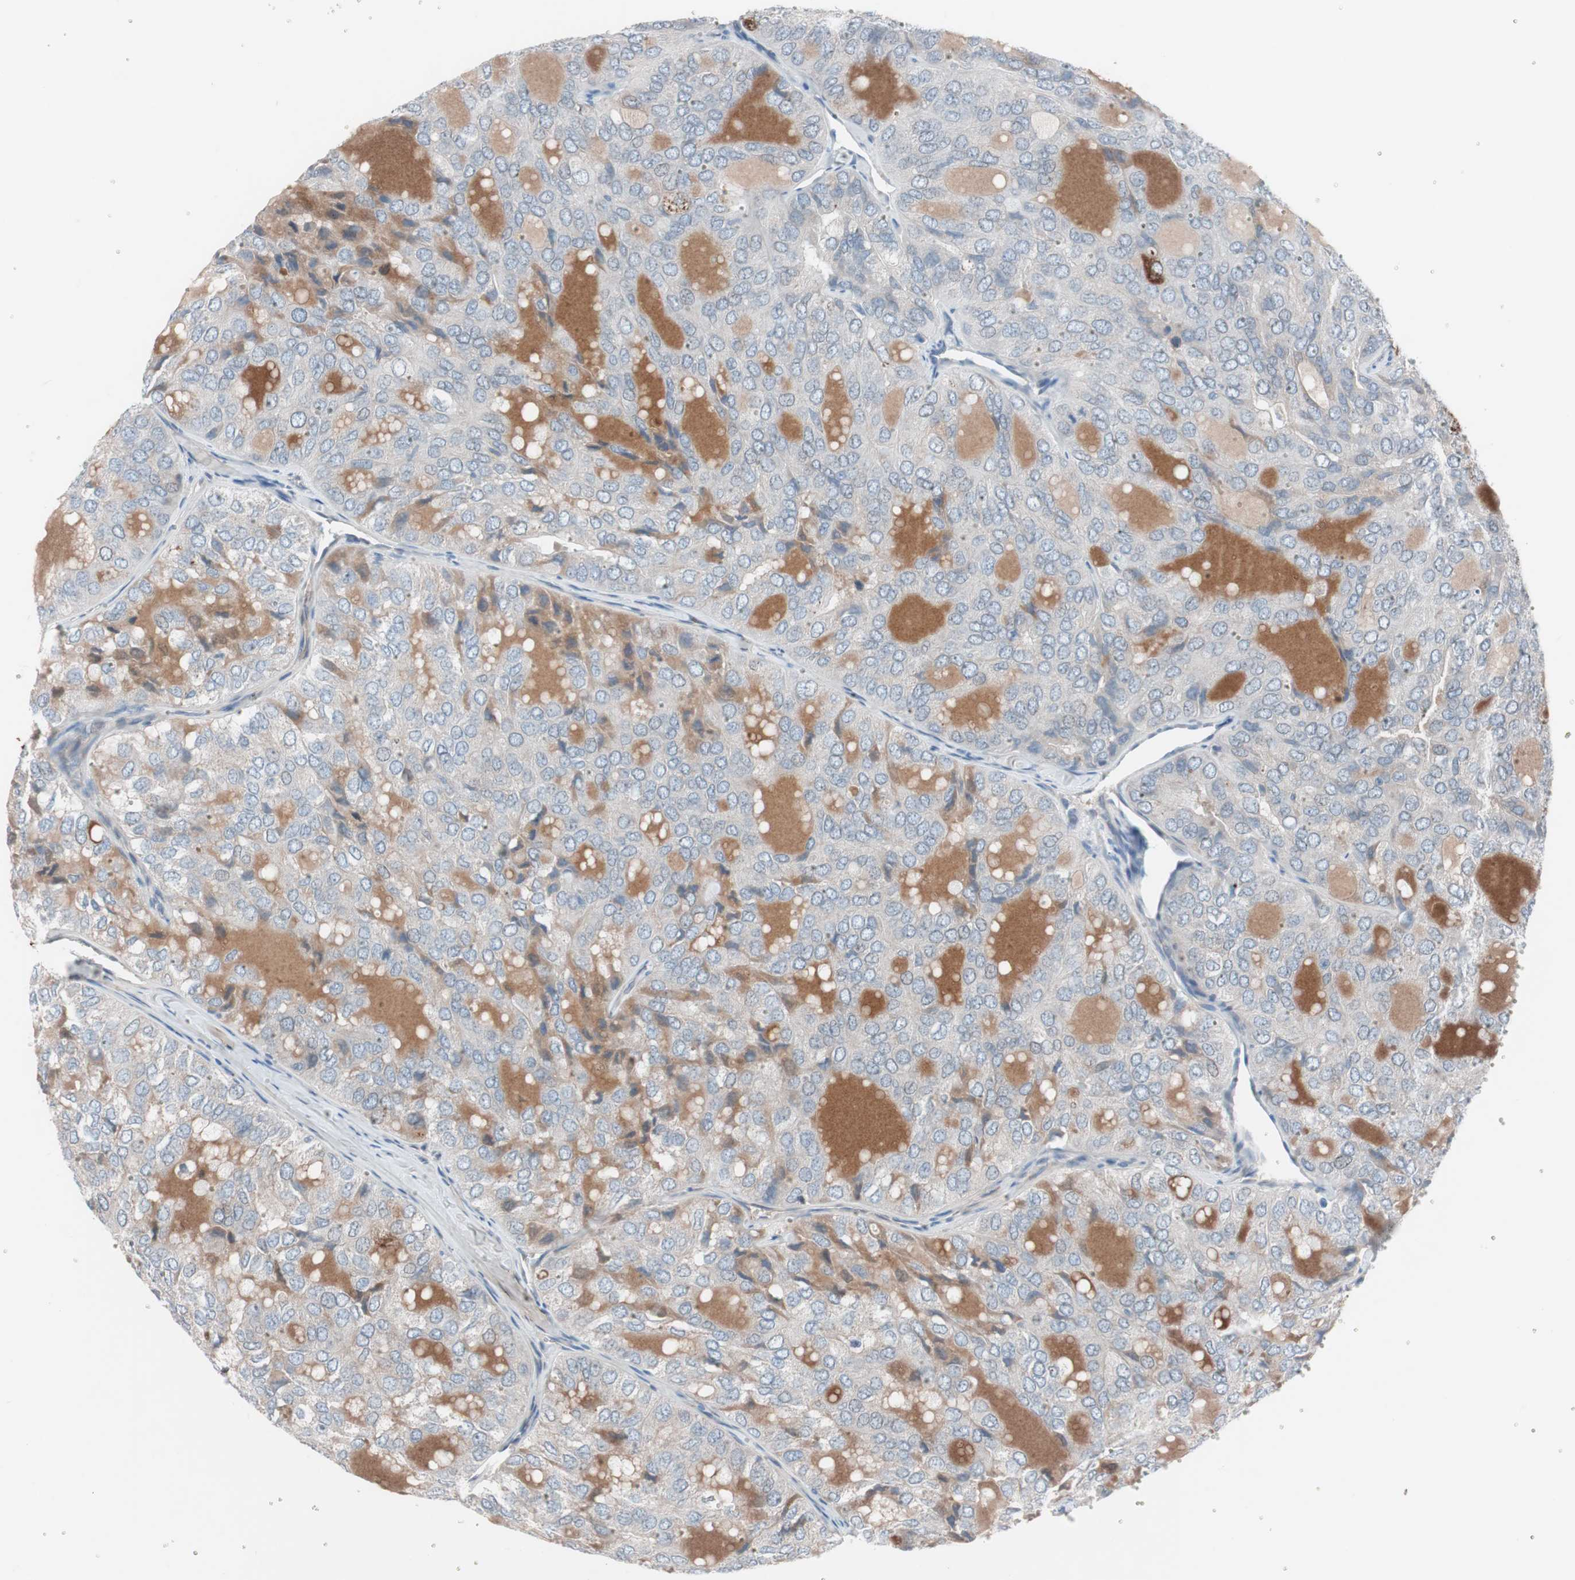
{"staining": {"intensity": "weak", "quantity": "25%-75%", "location": "cytoplasmic/membranous"}, "tissue": "thyroid cancer", "cell_type": "Tumor cells", "image_type": "cancer", "snomed": [{"axis": "morphology", "description": "Follicular adenoma carcinoma, NOS"}, {"axis": "topography", "description": "Thyroid gland"}], "caption": "Follicular adenoma carcinoma (thyroid) stained for a protein (brown) exhibits weak cytoplasmic/membranous positive staining in approximately 25%-75% of tumor cells.", "gene": "GRB7", "patient": {"sex": "male", "age": 75}}